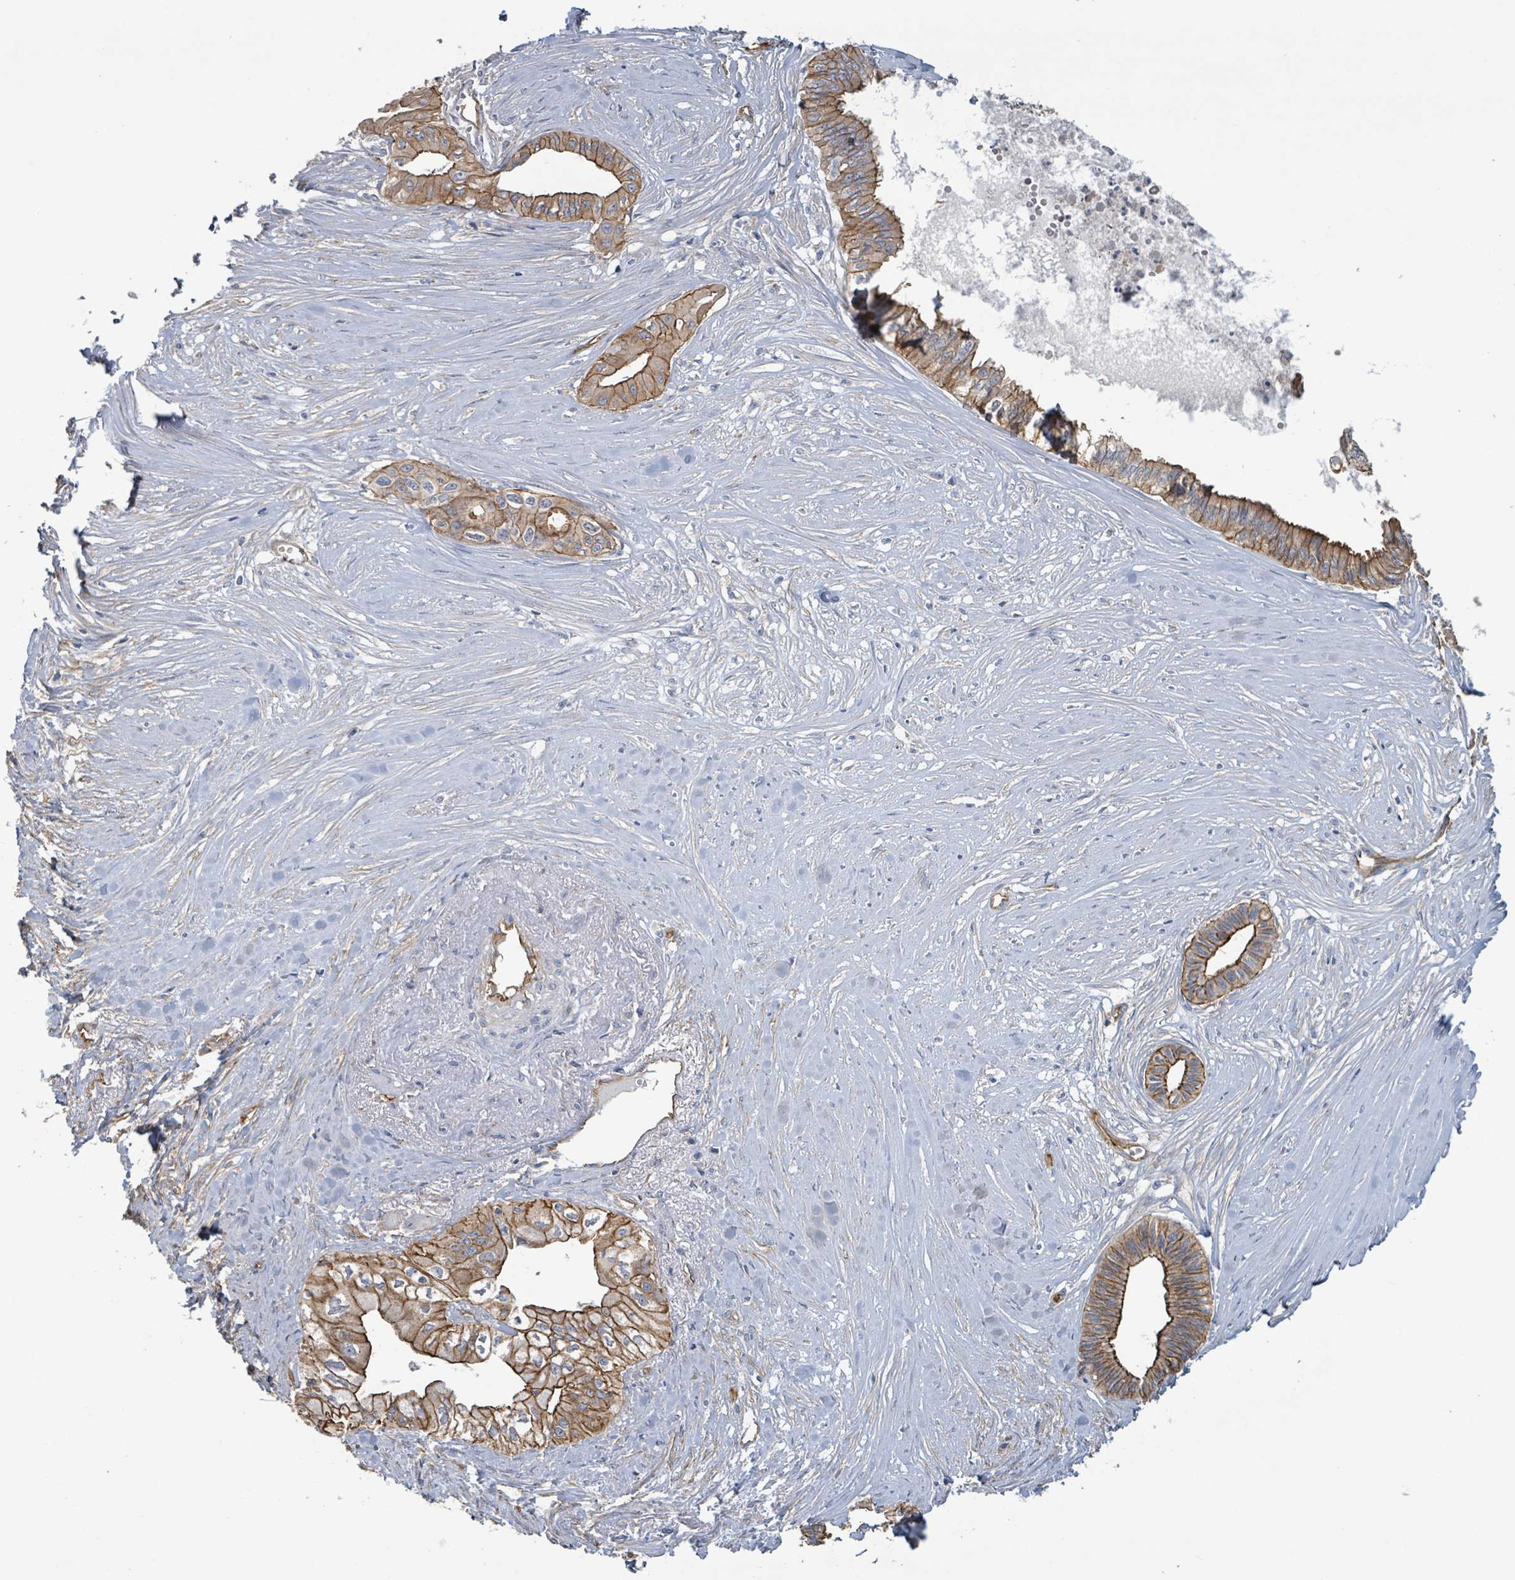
{"staining": {"intensity": "moderate", "quantity": ">75%", "location": "cytoplasmic/membranous"}, "tissue": "pancreatic cancer", "cell_type": "Tumor cells", "image_type": "cancer", "snomed": [{"axis": "morphology", "description": "Adenocarcinoma, NOS"}, {"axis": "topography", "description": "Pancreas"}], "caption": "A photomicrograph showing moderate cytoplasmic/membranous positivity in about >75% of tumor cells in pancreatic adenocarcinoma, as visualized by brown immunohistochemical staining.", "gene": "LDOC1", "patient": {"sex": "male", "age": 71}}